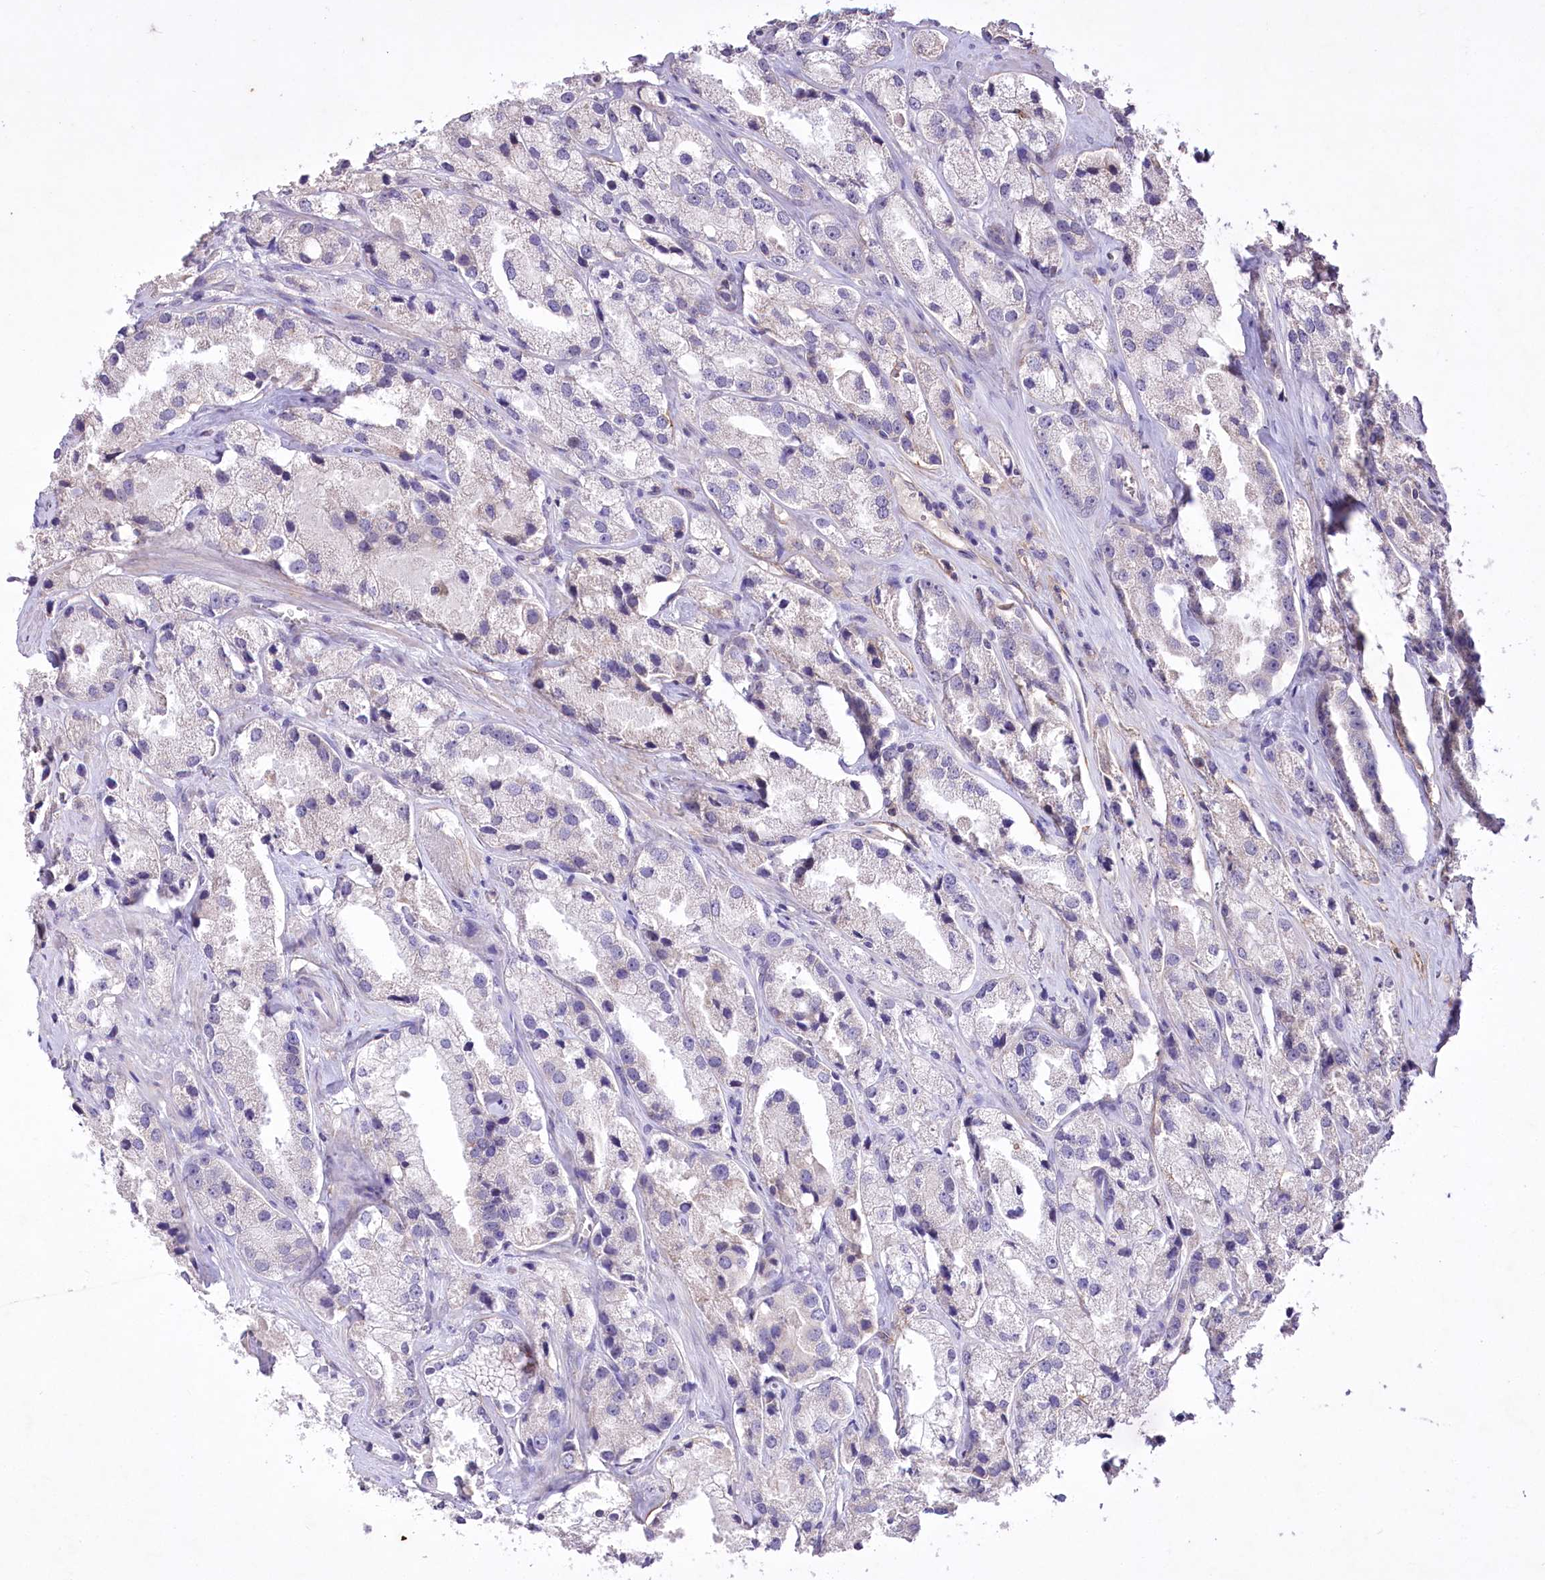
{"staining": {"intensity": "negative", "quantity": "none", "location": "none"}, "tissue": "prostate cancer", "cell_type": "Tumor cells", "image_type": "cancer", "snomed": [{"axis": "morphology", "description": "Adenocarcinoma, High grade"}, {"axis": "topography", "description": "Prostate"}], "caption": "DAB immunohistochemical staining of prostate cancer (adenocarcinoma (high-grade)) shows no significant expression in tumor cells.", "gene": "ENPP1", "patient": {"sex": "male", "age": 66}}